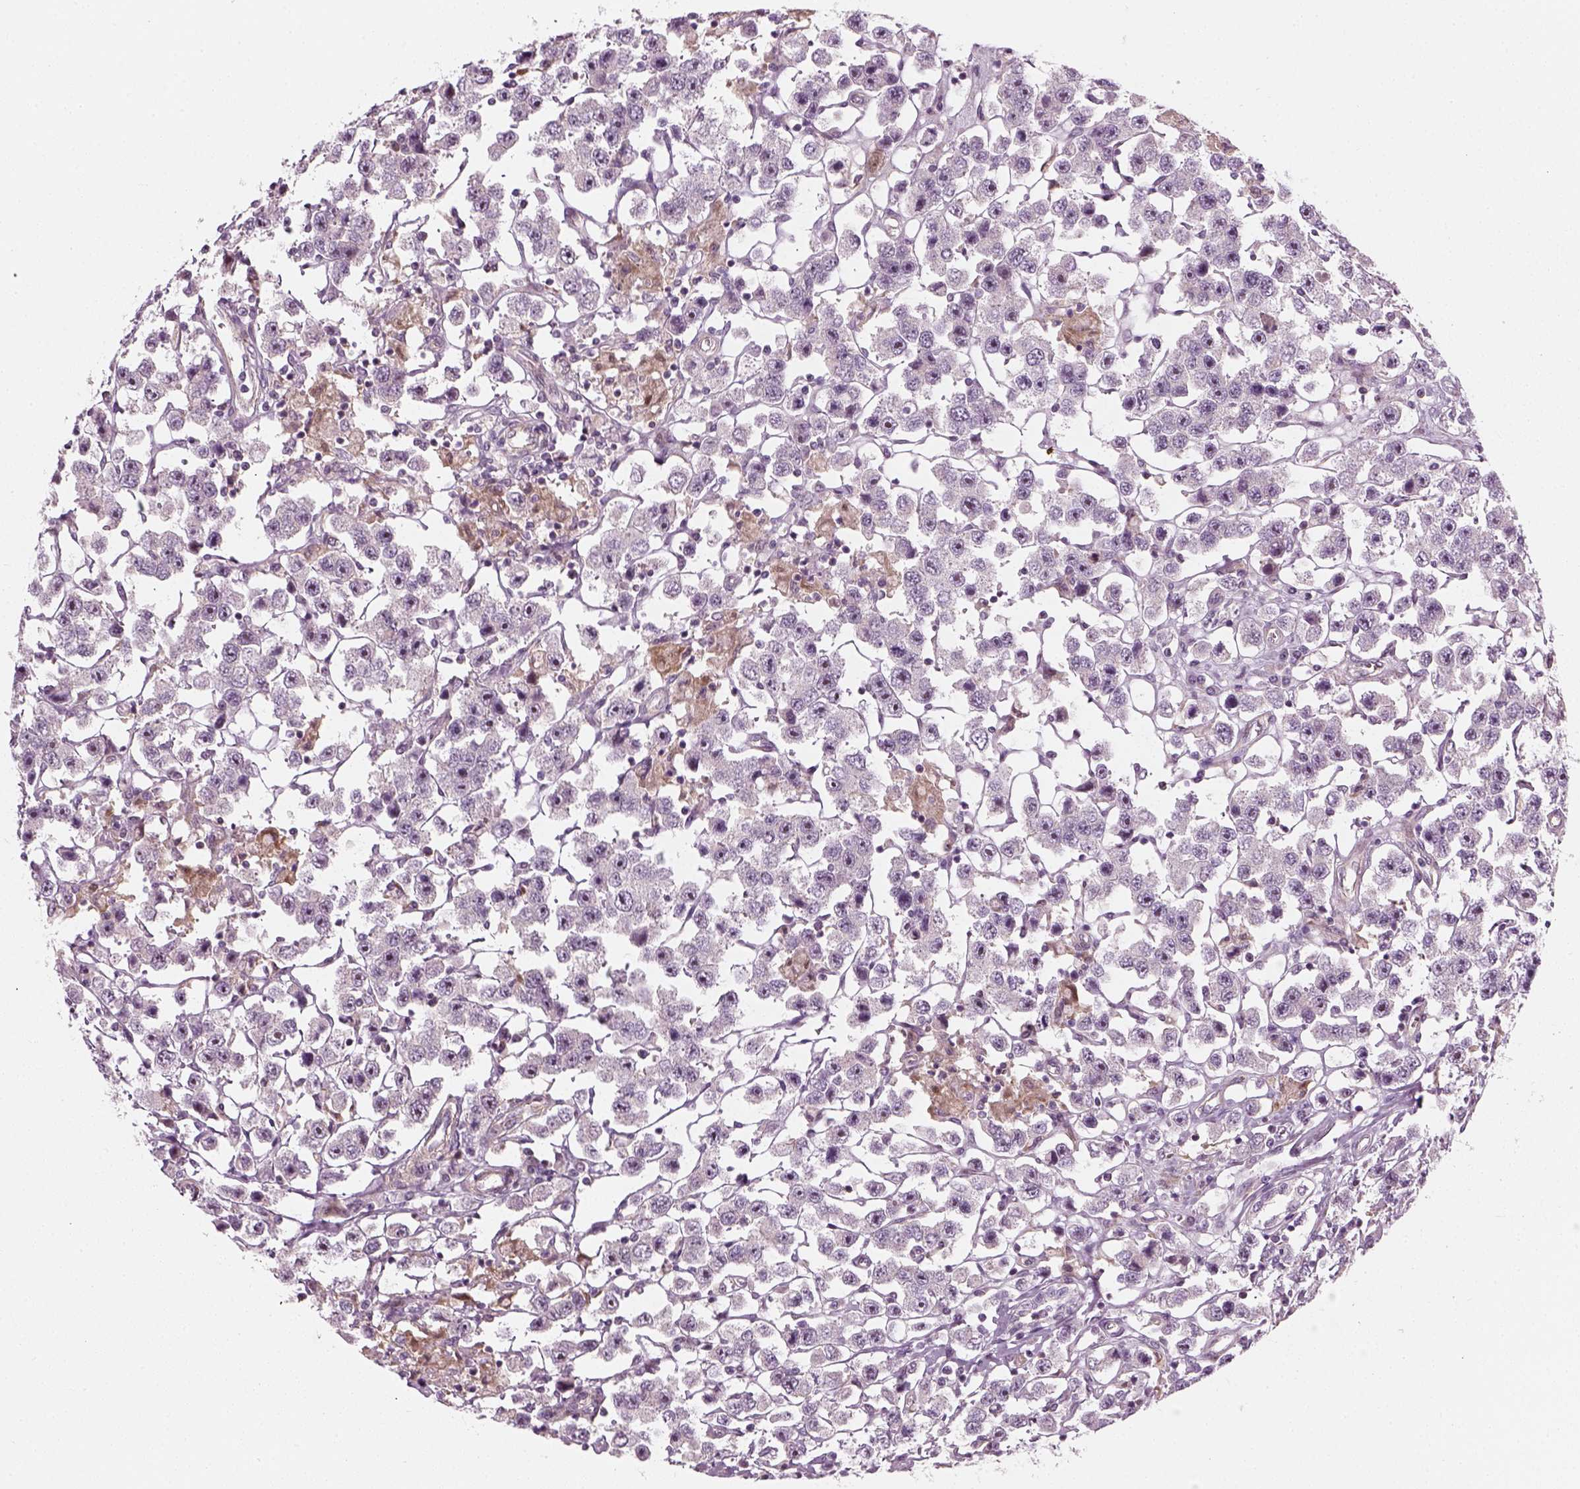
{"staining": {"intensity": "negative", "quantity": "none", "location": "none"}, "tissue": "testis cancer", "cell_type": "Tumor cells", "image_type": "cancer", "snomed": [{"axis": "morphology", "description": "Seminoma, NOS"}, {"axis": "topography", "description": "Testis"}], "caption": "Immunohistochemistry image of neoplastic tissue: human testis seminoma stained with DAB (3,3'-diaminobenzidine) exhibits no significant protein expression in tumor cells.", "gene": "DNASE1L1", "patient": {"sex": "male", "age": 45}}